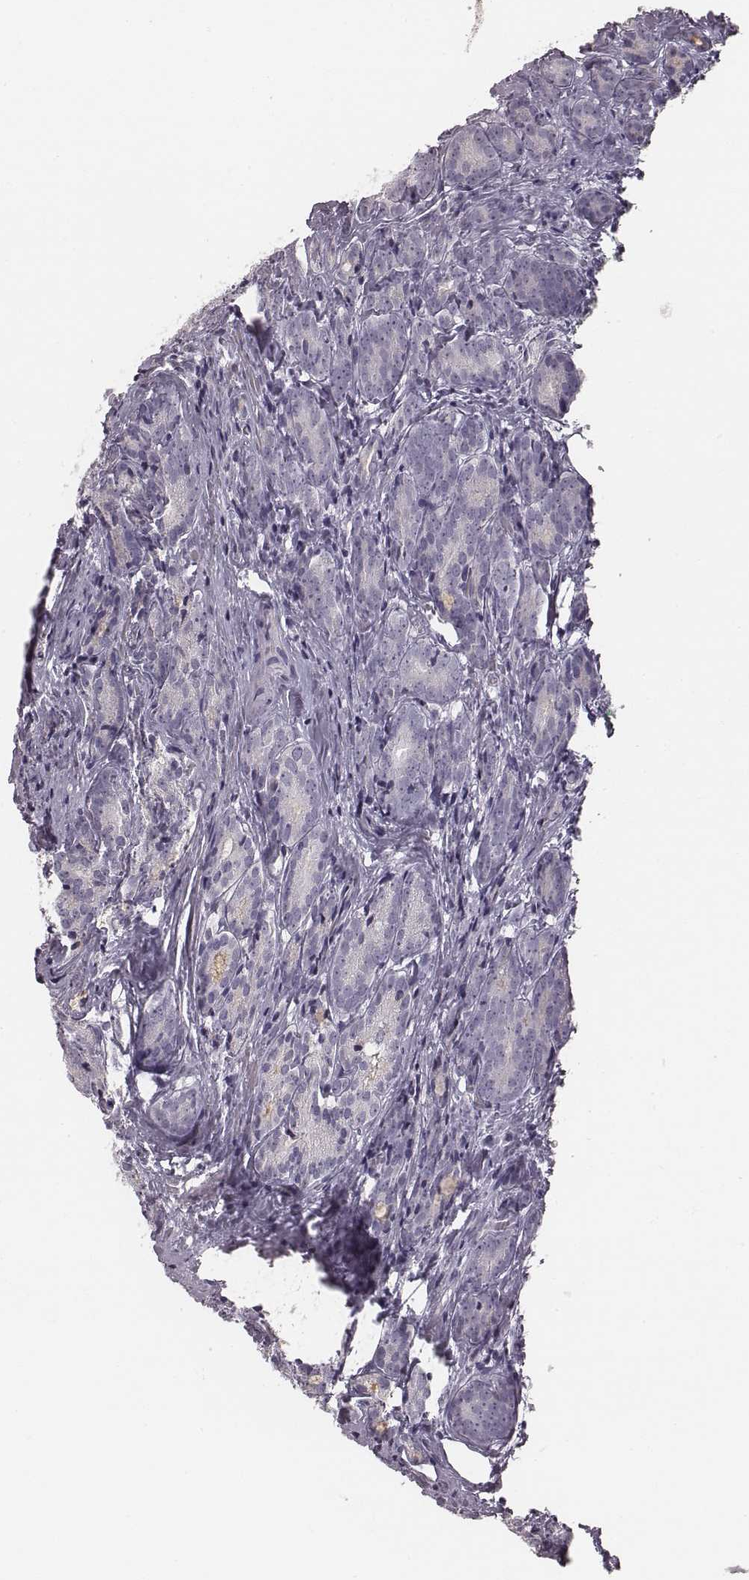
{"staining": {"intensity": "negative", "quantity": "none", "location": "none"}, "tissue": "prostate cancer", "cell_type": "Tumor cells", "image_type": "cancer", "snomed": [{"axis": "morphology", "description": "Adenocarcinoma, NOS"}, {"axis": "topography", "description": "Prostate"}], "caption": "Prostate cancer was stained to show a protein in brown. There is no significant staining in tumor cells. (Immunohistochemistry (ihc), brightfield microscopy, high magnification).", "gene": "C6orf58", "patient": {"sex": "male", "age": 71}}